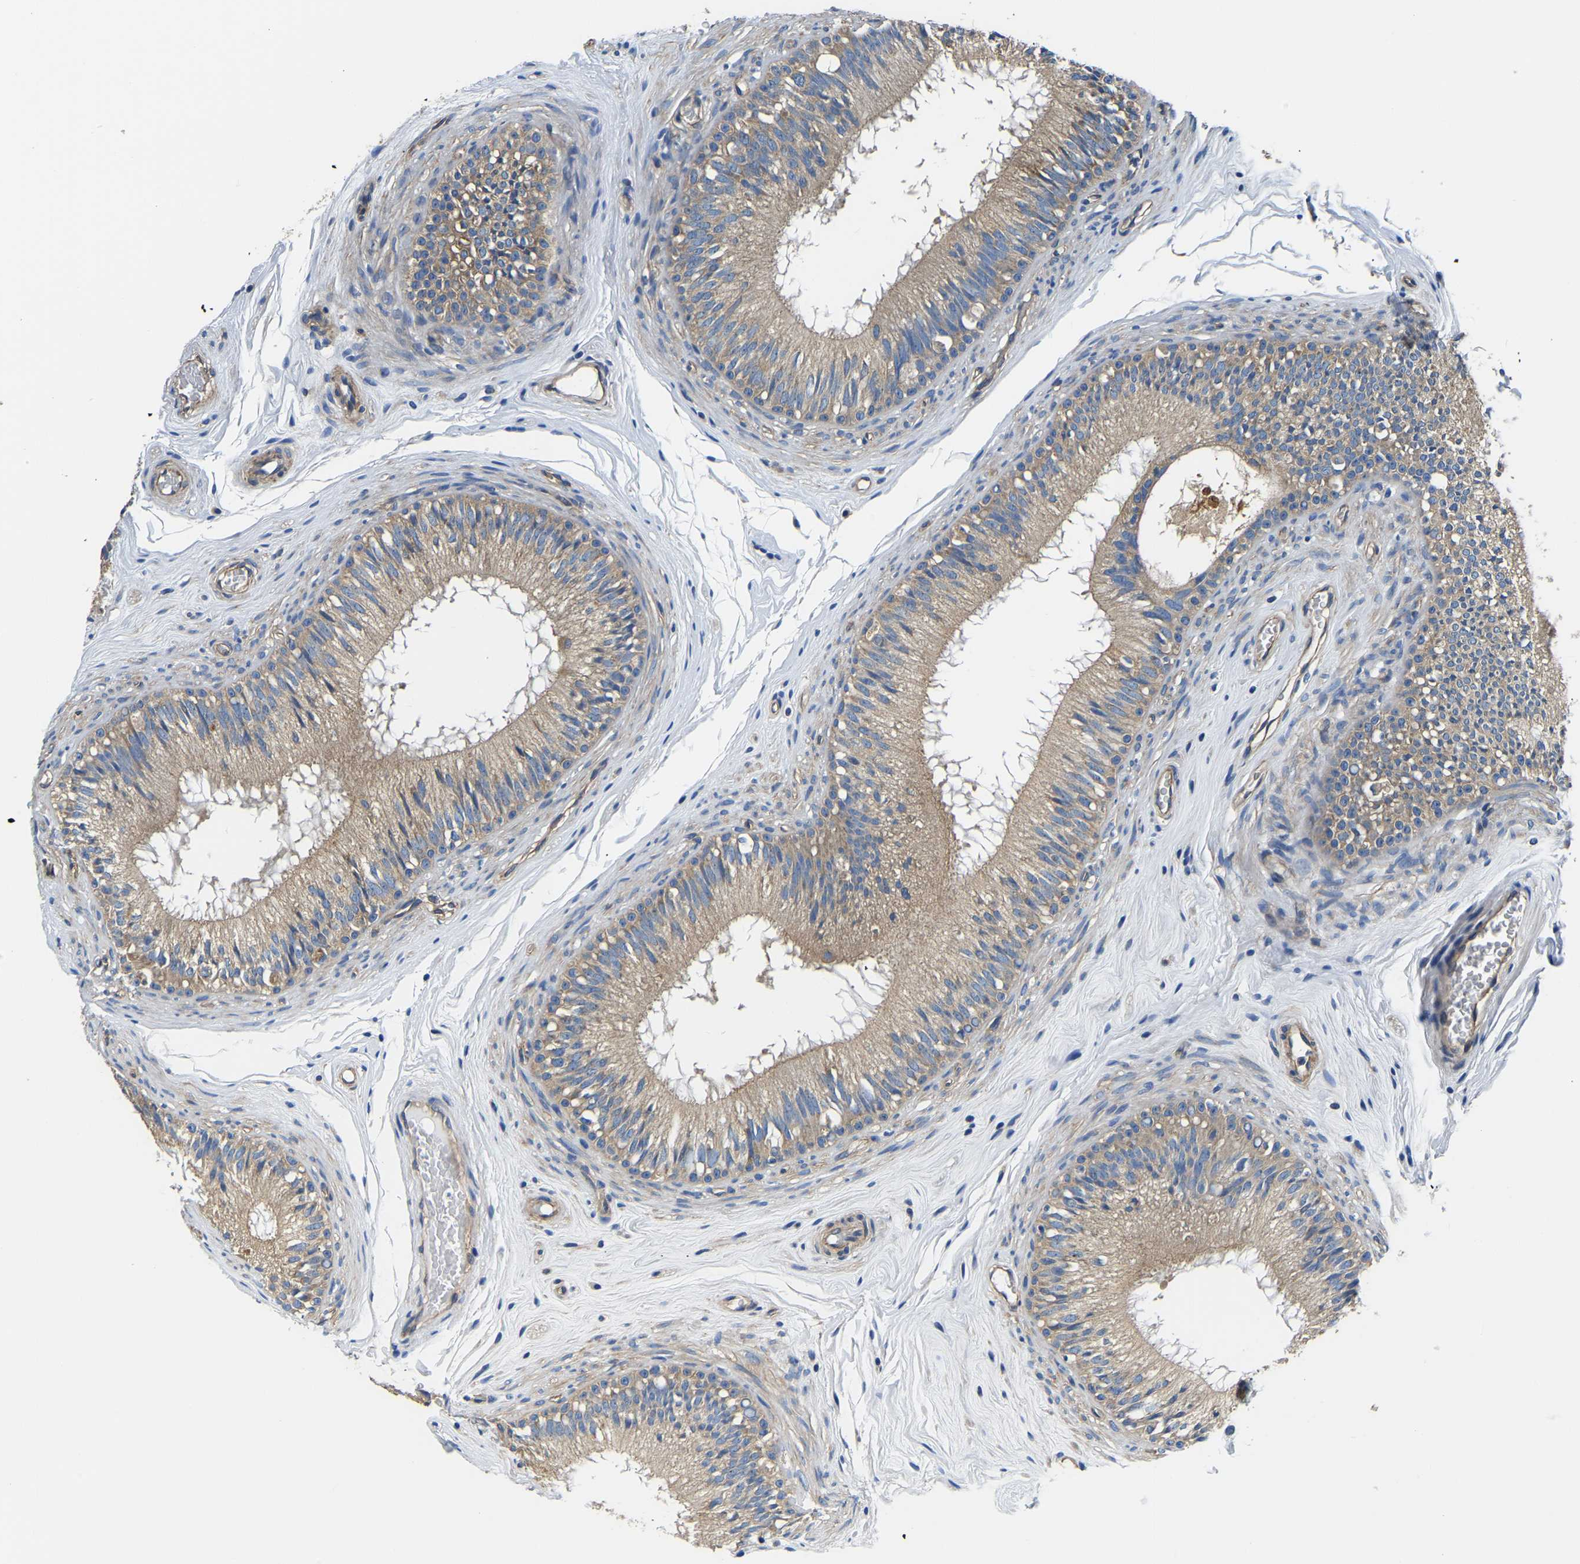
{"staining": {"intensity": "moderate", "quantity": ">75%", "location": "cytoplasmic/membranous"}, "tissue": "epididymis", "cell_type": "Glandular cells", "image_type": "normal", "snomed": [{"axis": "morphology", "description": "Normal tissue, NOS"}, {"axis": "topography", "description": "Testis"}, {"axis": "topography", "description": "Epididymis"}], "caption": "A brown stain shows moderate cytoplasmic/membranous positivity of a protein in glandular cells of normal human epididymis. The protein is stained brown, and the nuclei are stained in blue (DAB IHC with brightfield microscopy, high magnification).", "gene": "CSDE1", "patient": {"sex": "male", "age": 36}}